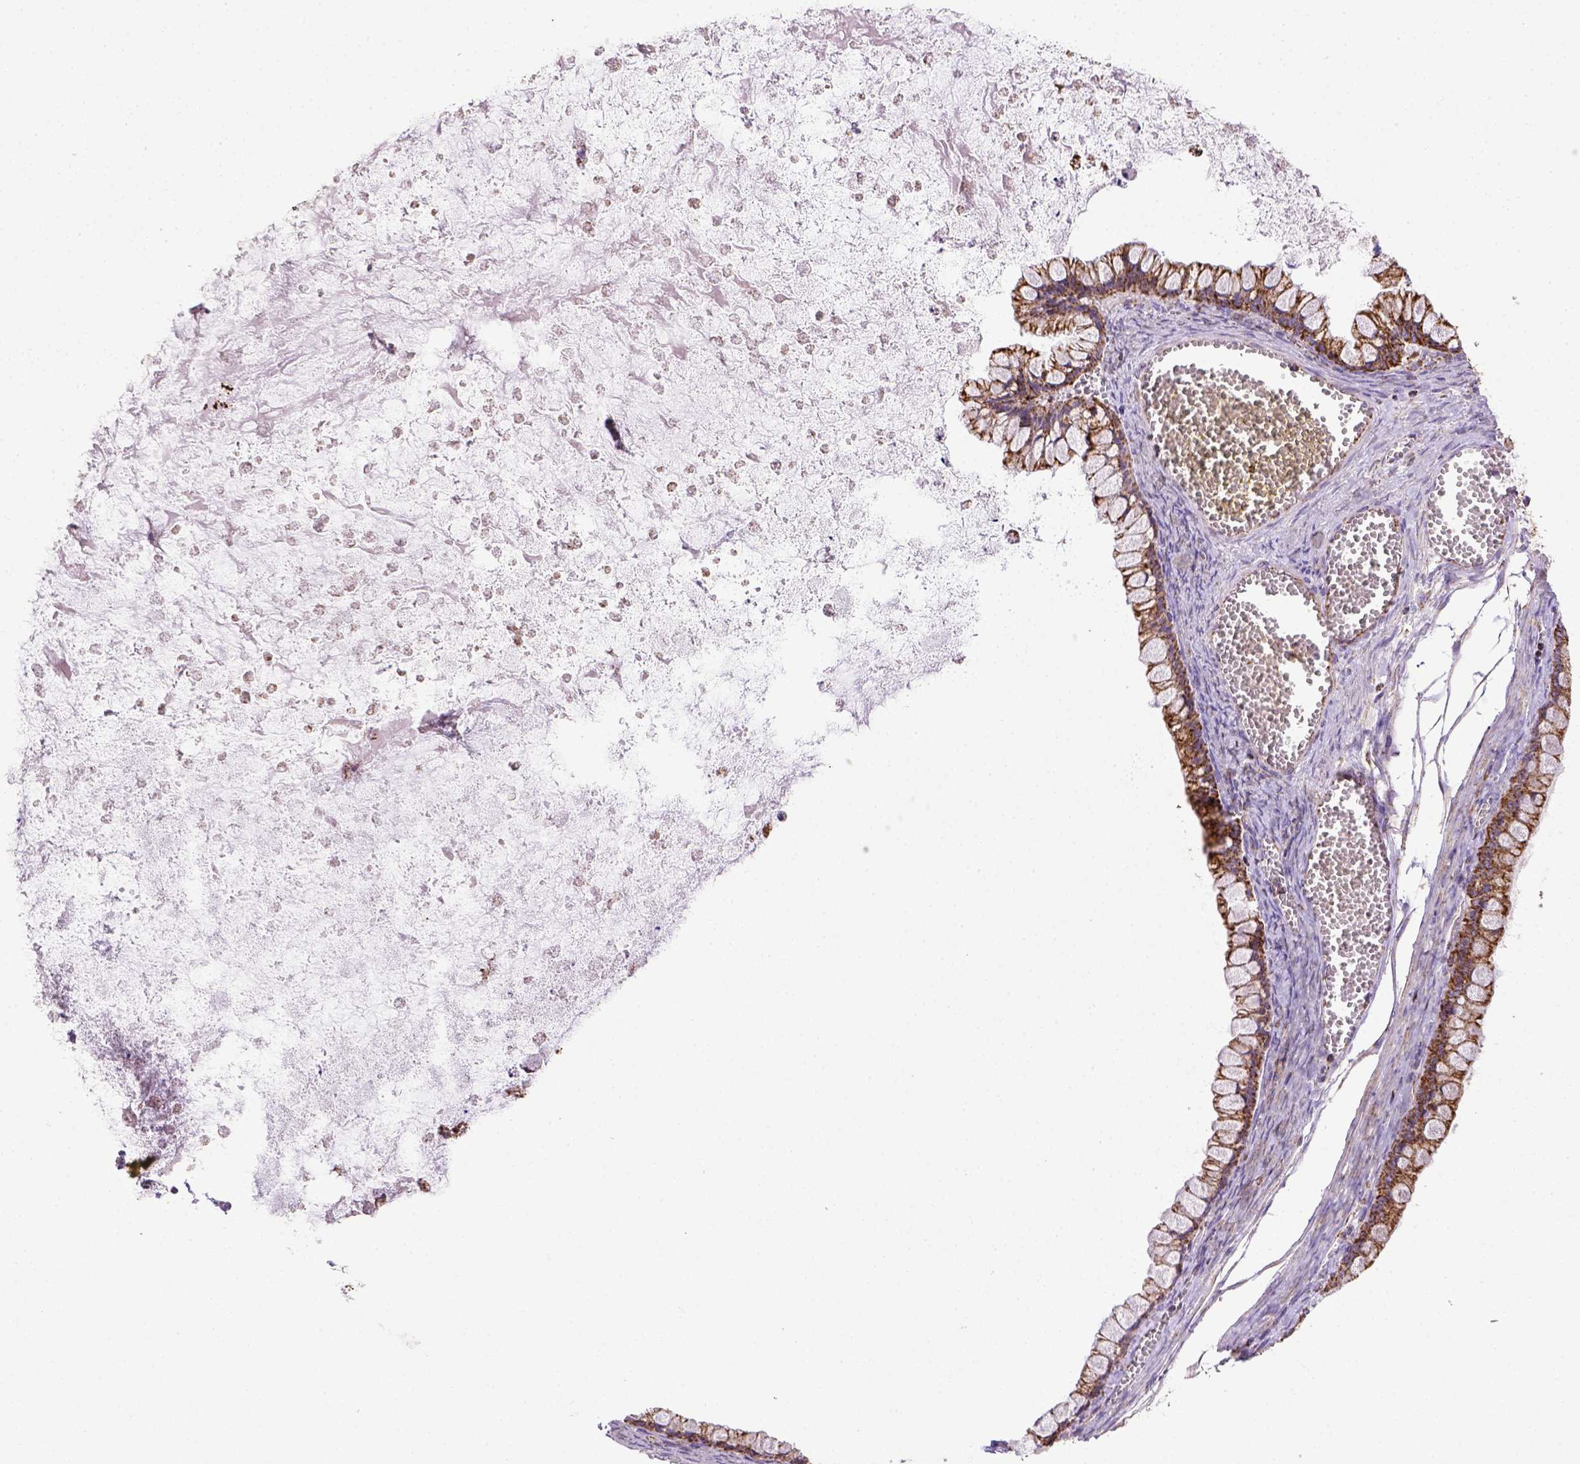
{"staining": {"intensity": "moderate", "quantity": ">75%", "location": "cytoplasmic/membranous"}, "tissue": "ovarian cancer", "cell_type": "Tumor cells", "image_type": "cancer", "snomed": [{"axis": "morphology", "description": "Cystadenocarcinoma, mucinous, NOS"}, {"axis": "topography", "description": "Ovary"}], "caption": "Protein staining of mucinous cystadenocarcinoma (ovarian) tissue shows moderate cytoplasmic/membranous expression in approximately >75% of tumor cells. The staining was performed using DAB to visualize the protein expression in brown, while the nuclei were stained in blue with hematoxylin (Magnification: 20x).", "gene": "MT-CO1", "patient": {"sex": "female", "age": 67}}